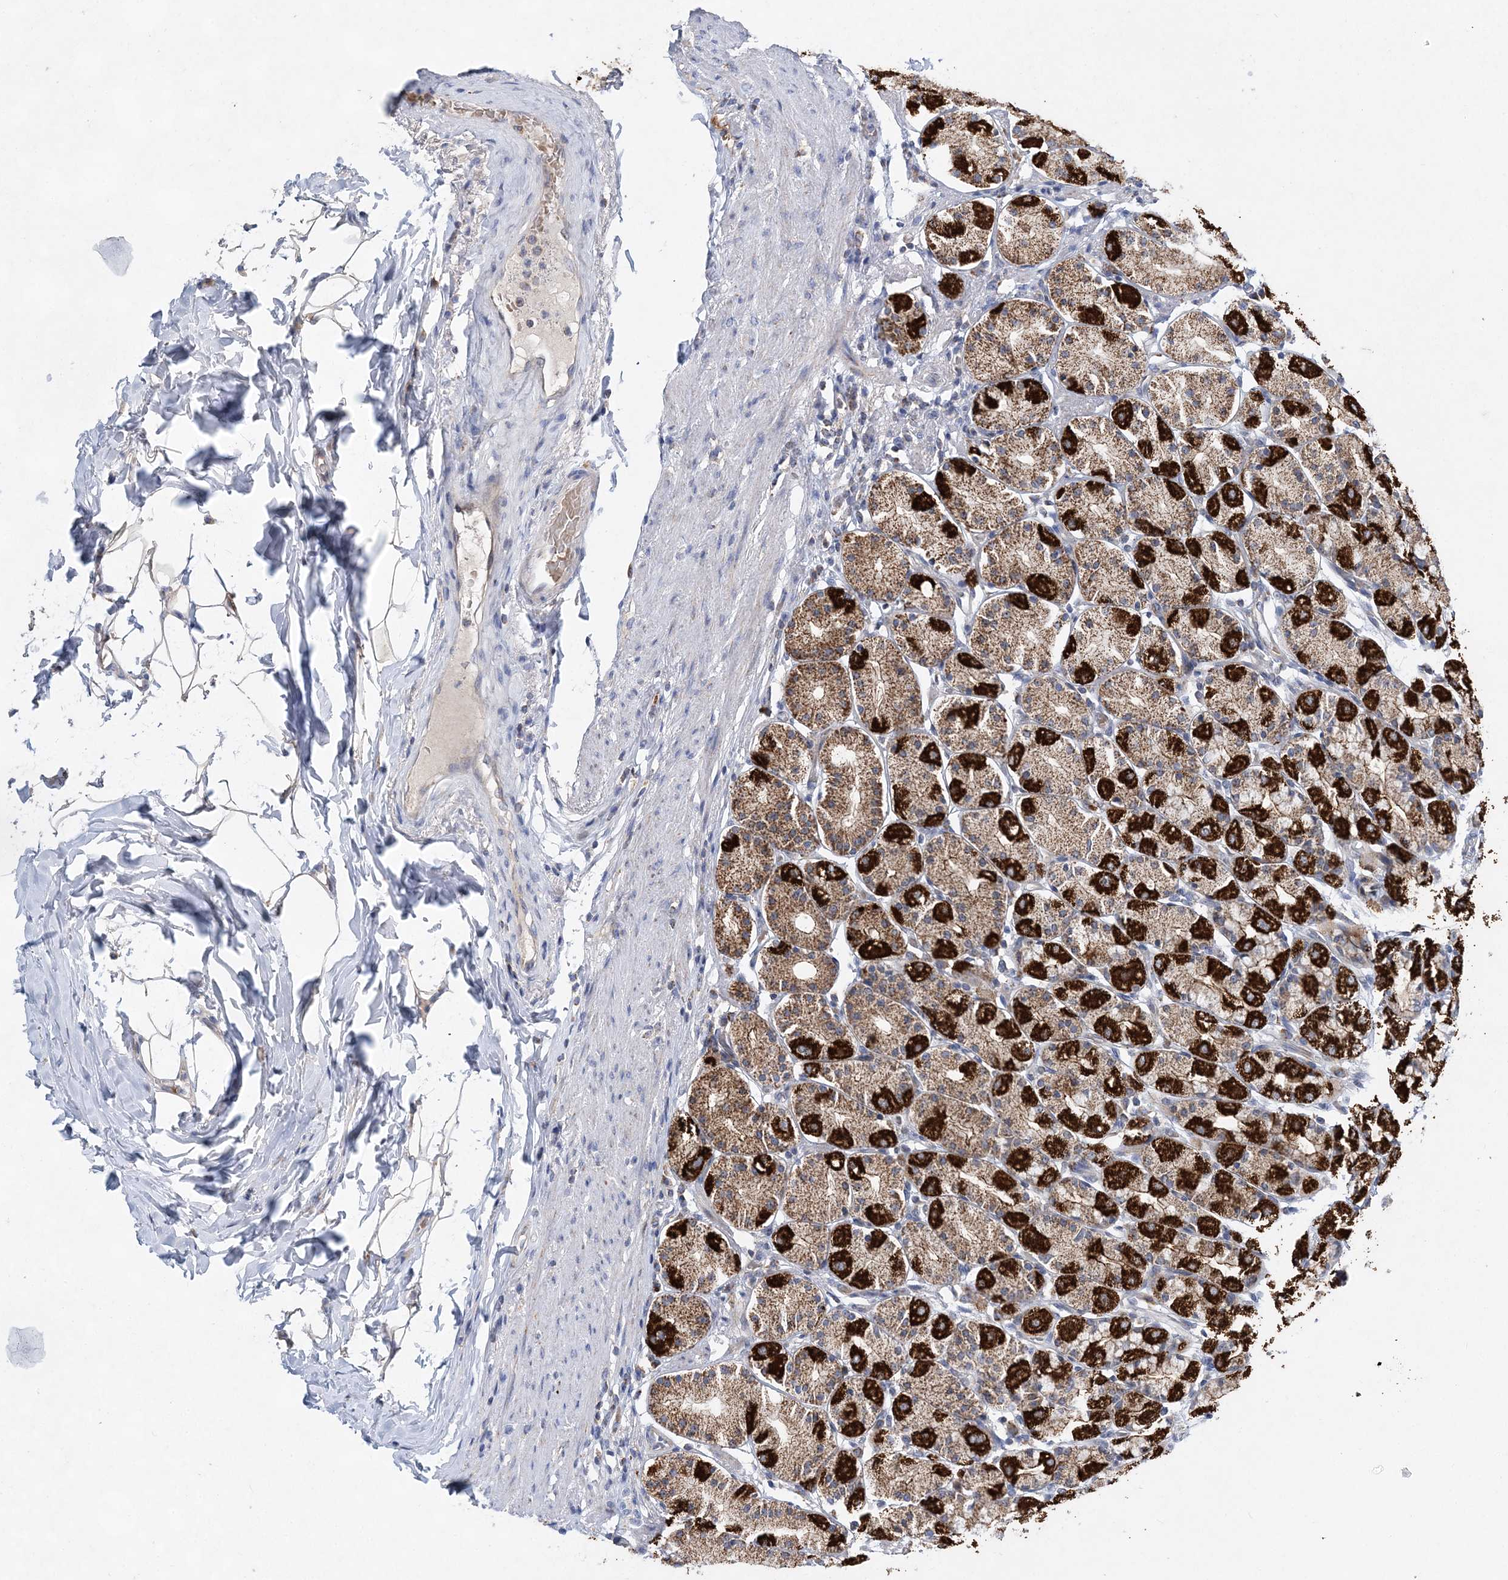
{"staining": {"intensity": "strong", "quantity": ">75%", "location": "cytoplasmic/membranous"}, "tissue": "stomach", "cell_type": "Glandular cells", "image_type": "normal", "snomed": [{"axis": "morphology", "description": "Normal tissue, NOS"}, {"axis": "topography", "description": "Stomach, upper"}], "caption": "Stomach stained with DAB (3,3'-diaminobenzidine) IHC demonstrates high levels of strong cytoplasmic/membranous expression in about >75% of glandular cells. (DAB (3,3'-diaminobenzidine) IHC, brown staining for protein, blue staining for nuclei).", "gene": "TRAPPC13", "patient": {"sex": "male", "age": 68}}